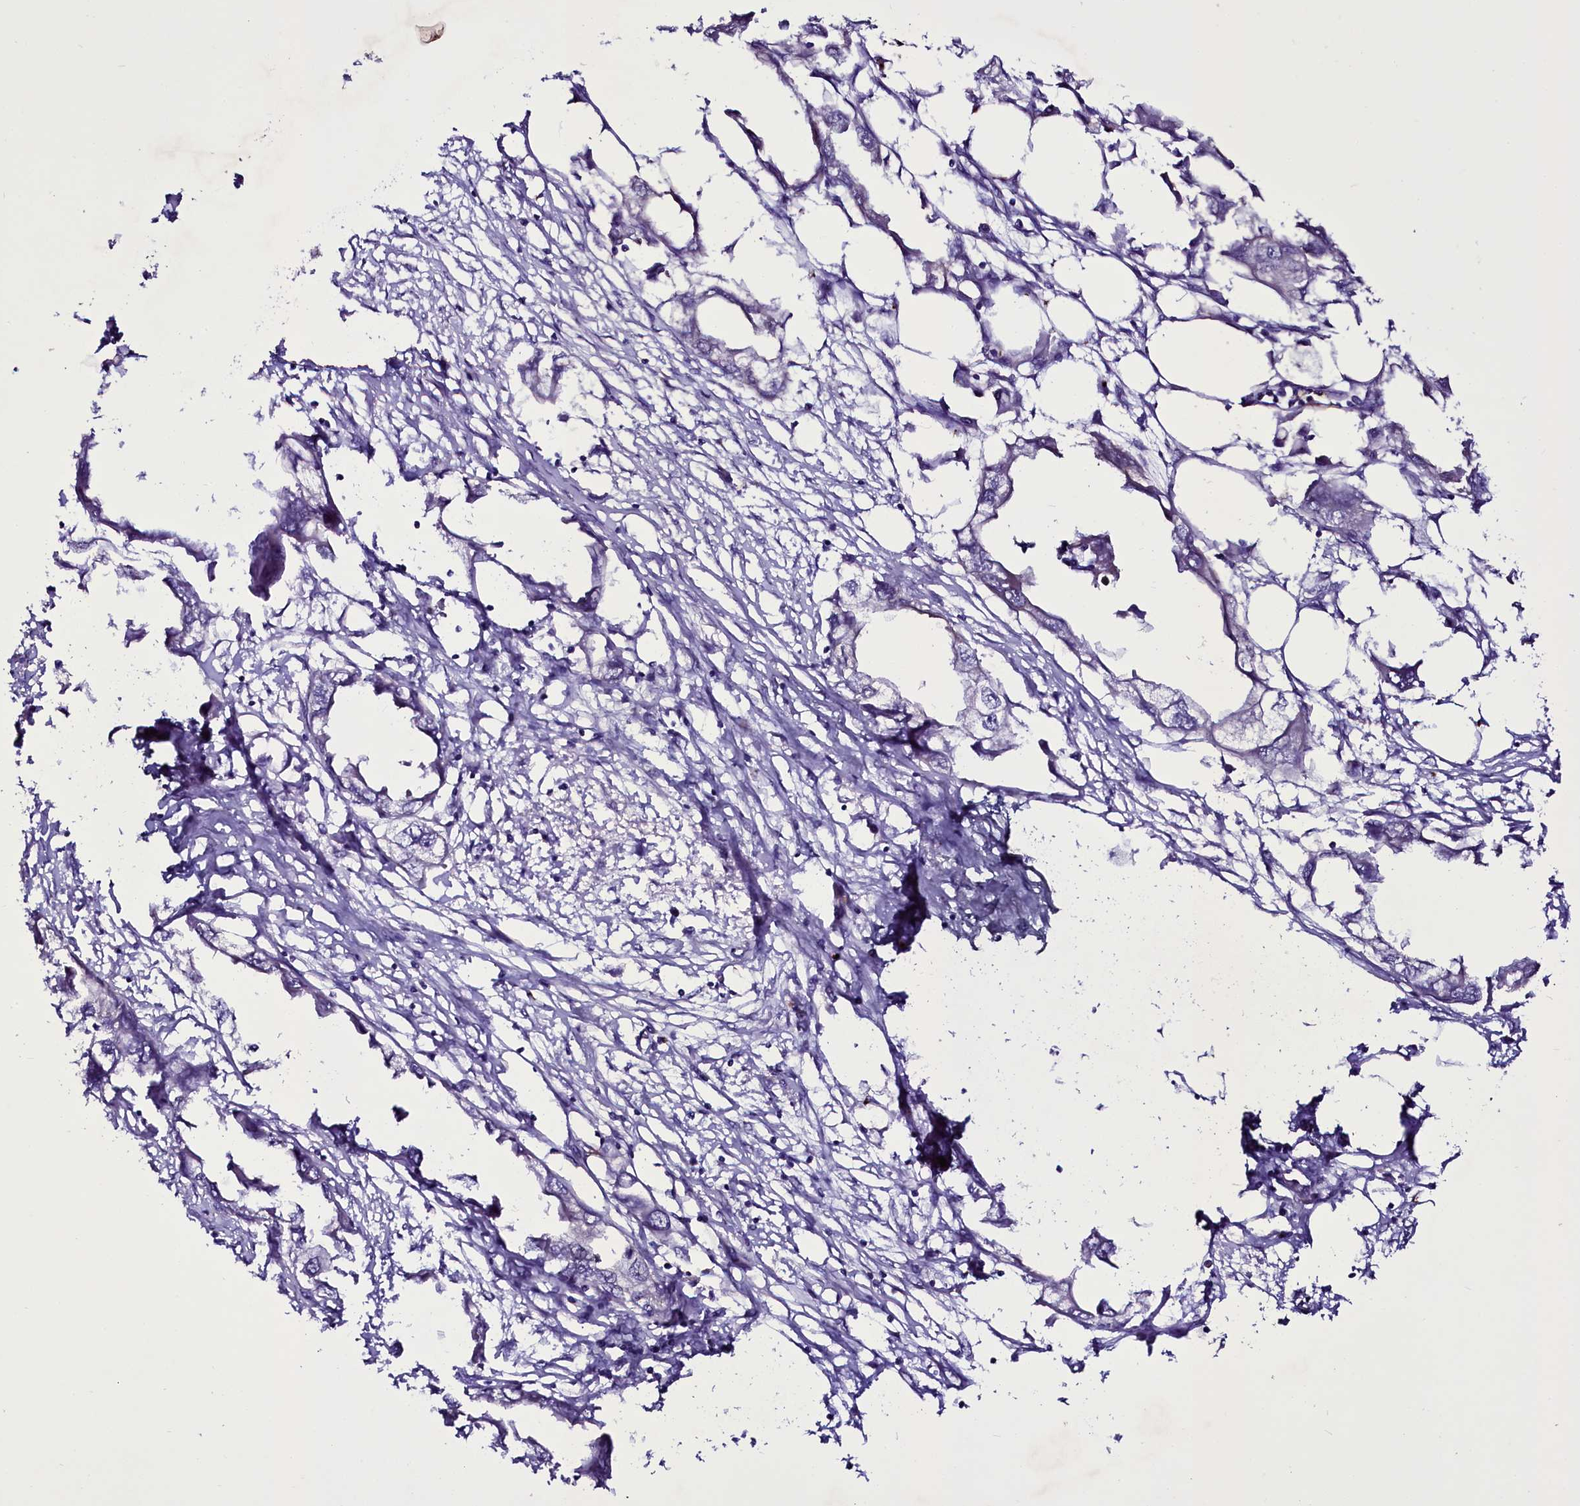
{"staining": {"intensity": "negative", "quantity": "none", "location": "none"}, "tissue": "endometrial cancer", "cell_type": "Tumor cells", "image_type": "cancer", "snomed": [{"axis": "morphology", "description": "Adenocarcinoma, NOS"}, {"axis": "morphology", "description": "Adenocarcinoma, metastatic, NOS"}, {"axis": "topography", "description": "Adipose tissue"}, {"axis": "topography", "description": "Endometrium"}], "caption": "Immunohistochemical staining of metastatic adenocarcinoma (endometrial) shows no significant staining in tumor cells. The staining was performed using DAB (3,3'-diaminobenzidine) to visualize the protein expression in brown, while the nuclei were stained in blue with hematoxylin (Magnification: 20x).", "gene": "MEX3C", "patient": {"sex": "female", "age": 67}}